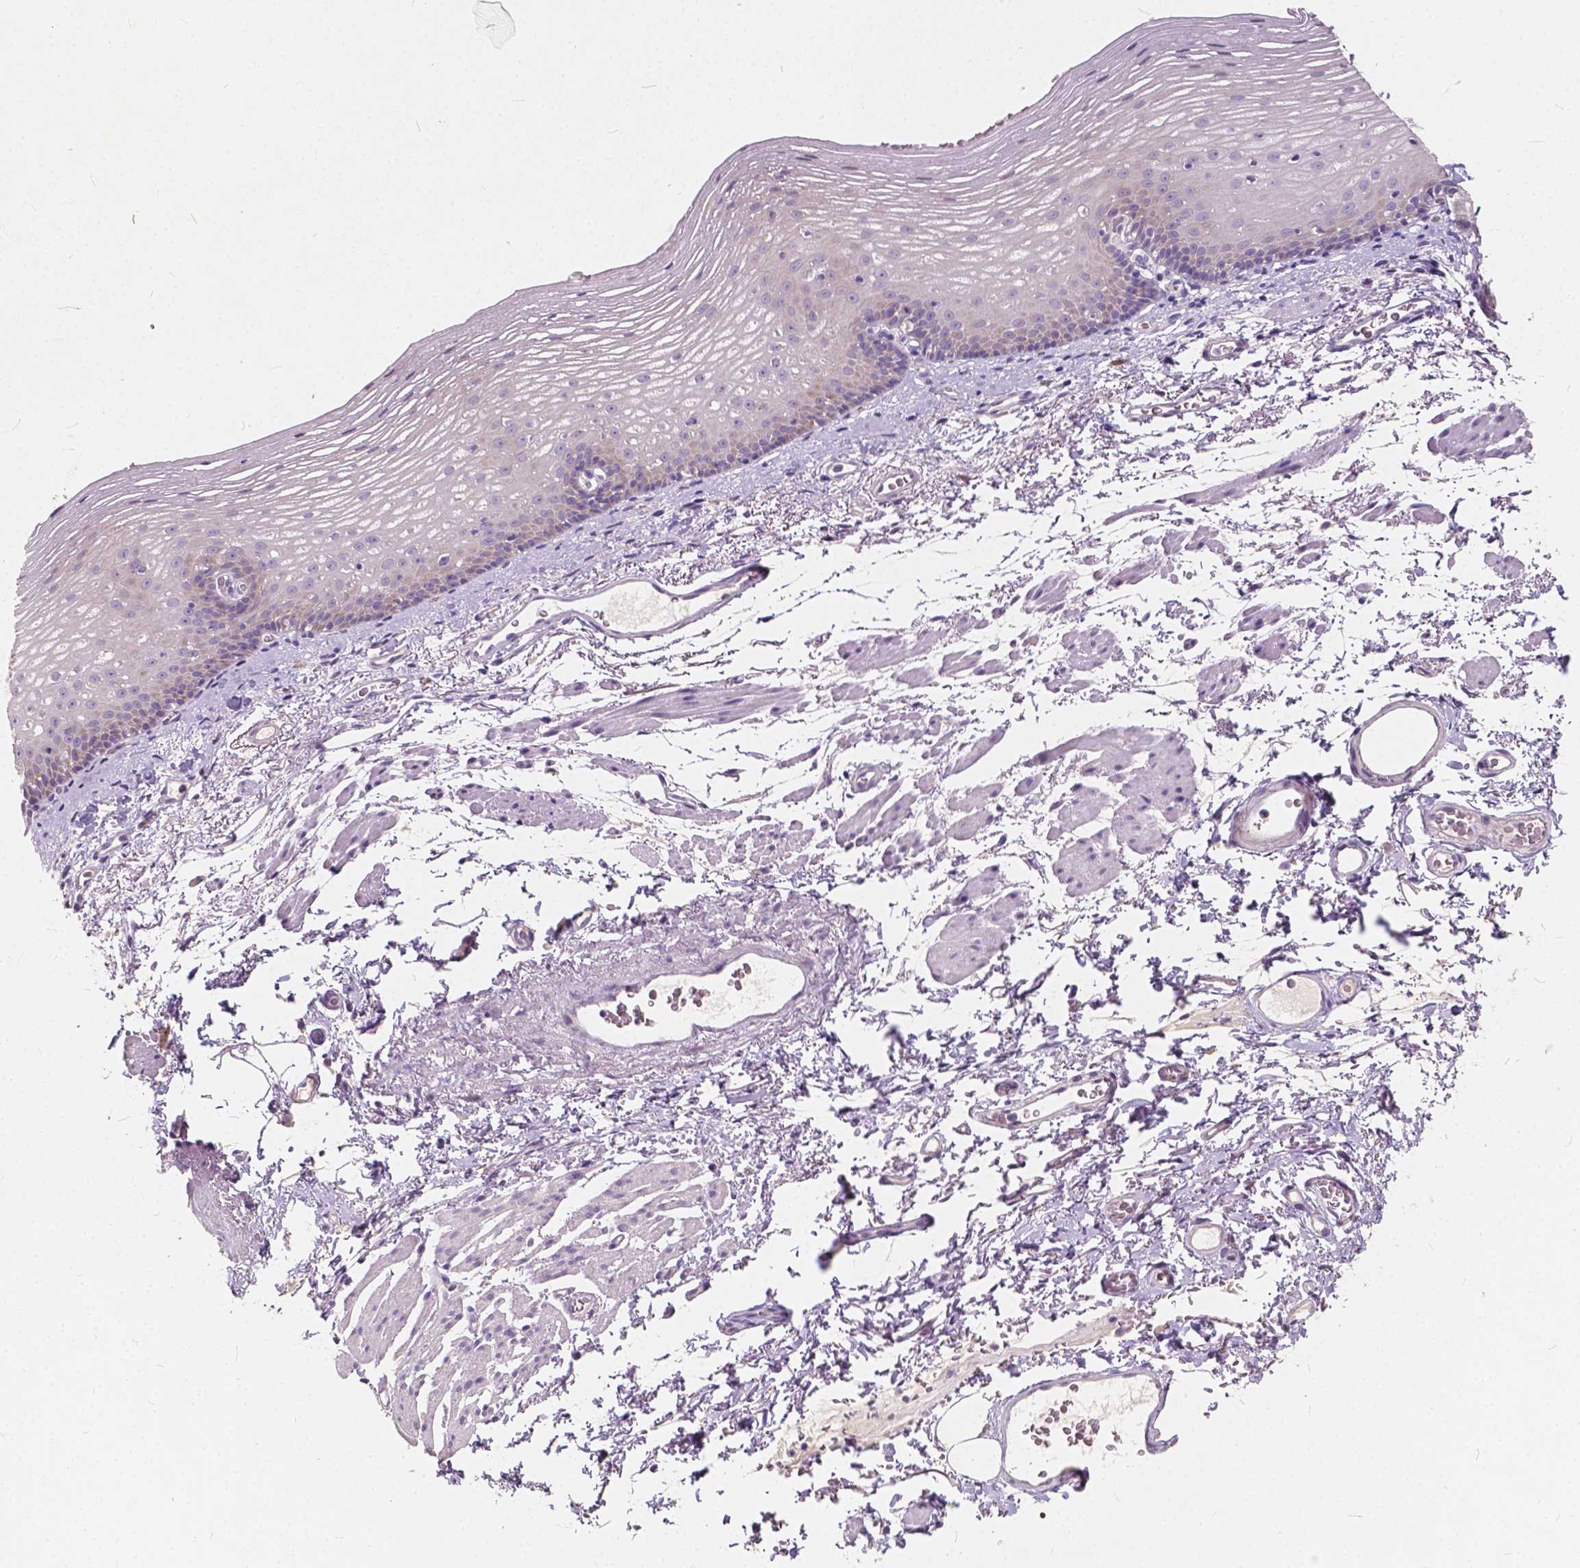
{"staining": {"intensity": "weak", "quantity": "<25%", "location": "cytoplasmic/membranous"}, "tissue": "esophagus", "cell_type": "Squamous epithelial cells", "image_type": "normal", "snomed": [{"axis": "morphology", "description": "Normal tissue, NOS"}, {"axis": "topography", "description": "Esophagus"}], "caption": "IHC of benign human esophagus shows no positivity in squamous epithelial cells. (Brightfield microscopy of DAB immunohistochemistry at high magnification).", "gene": "SLC7A8", "patient": {"sex": "male", "age": 76}}